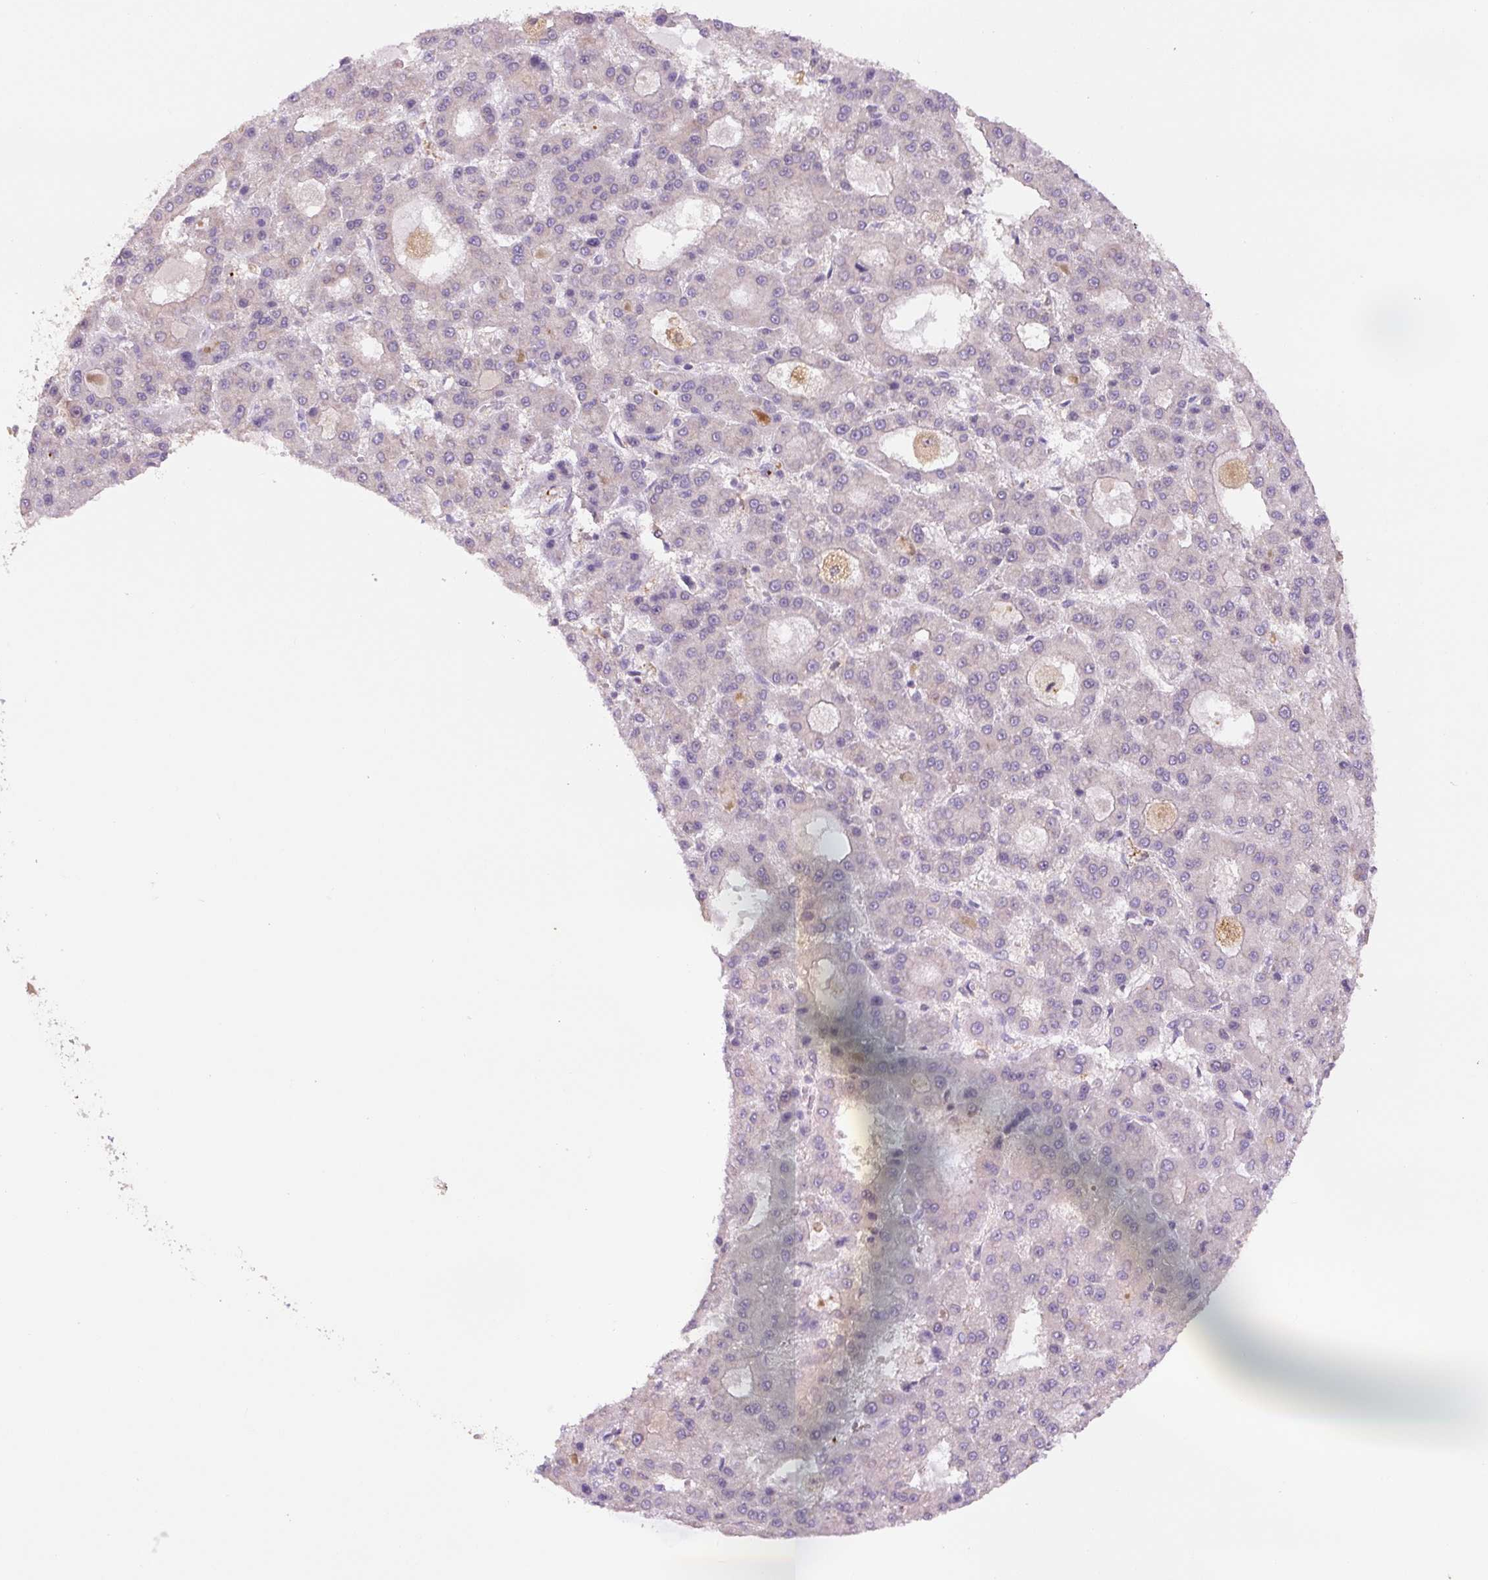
{"staining": {"intensity": "negative", "quantity": "none", "location": "none"}, "tissue": "liver cancer", "cell_type": "Tumor cells", "image_type": "cancer", "snomed": [{"axis": "morphology", "description": "Carcinoma, Hepatocellular, NOS"}, {"axis": "topography", "description": "Liver"}], "caption": "Liver cancer (hepatocellular carcinoma) was stained to show a protein in brown. There is no significant positivity in tumor cells. The staining is performed using DAB (3,3'-diaminobenzidine) brown chromogen with nuclei counter-stained in using hematoxylin.", "gene": "SPSB2", "patient": {"sex": "male", "age": 70}}